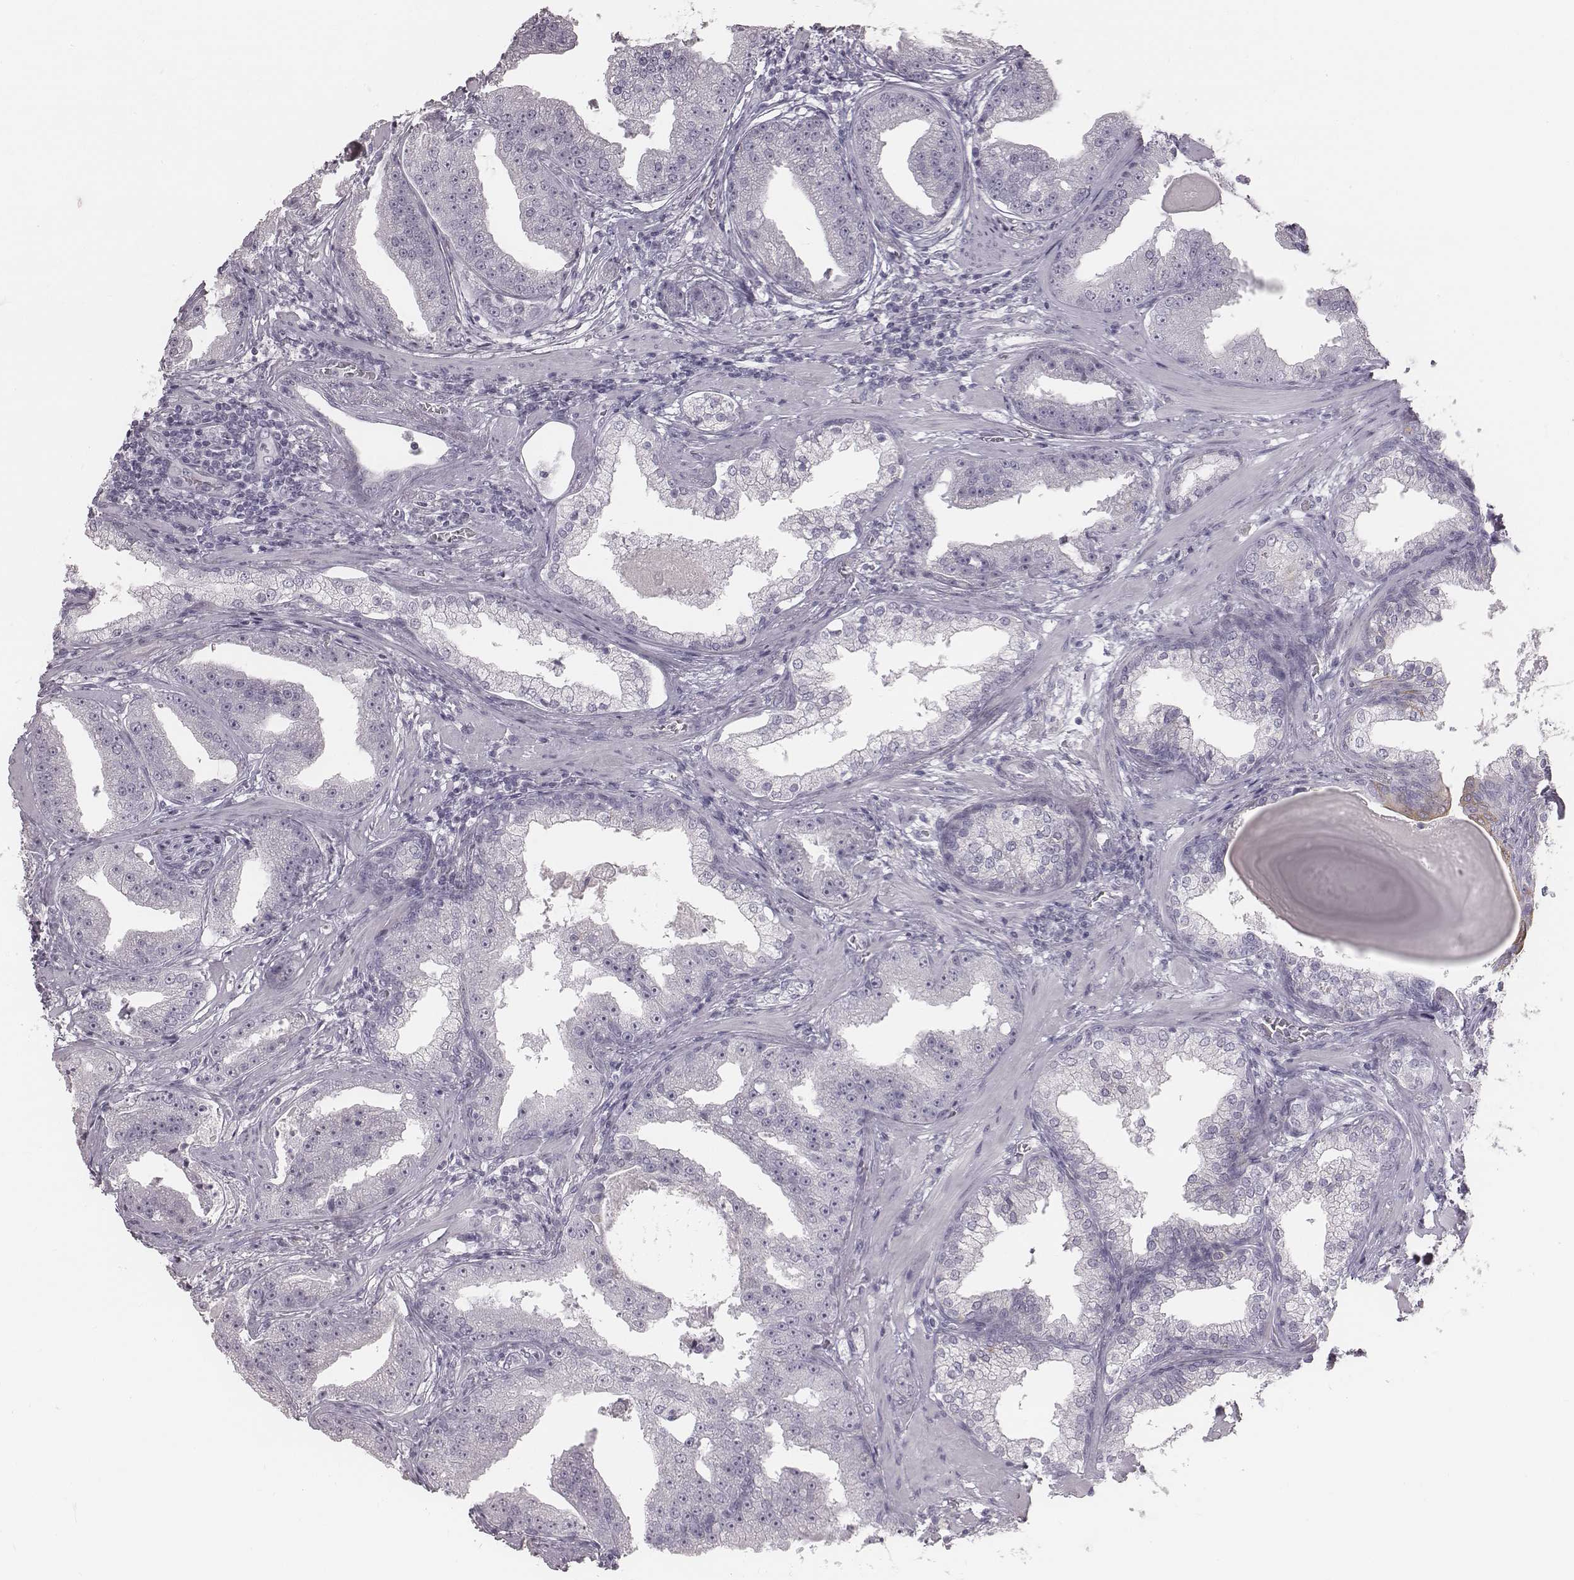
{"staining": {"intensity": "negative", "quantity": "none", "location": "none"}, "tissue": "prostate cancer", "cell_type": "Tumor cells", "image_type": "cancer", "snomed": [{"axis": "morphology", "description": "Adenocarcinoma, Low grade"}, {"axis": "topography", "description": "Prostate"}], "caption": "There is no significant positivity in tumor cells of prostate cancer. (DAB IHC, high magnification).", "gene": "C6orf58", "patient": {"sex": "male", "age": 62}}